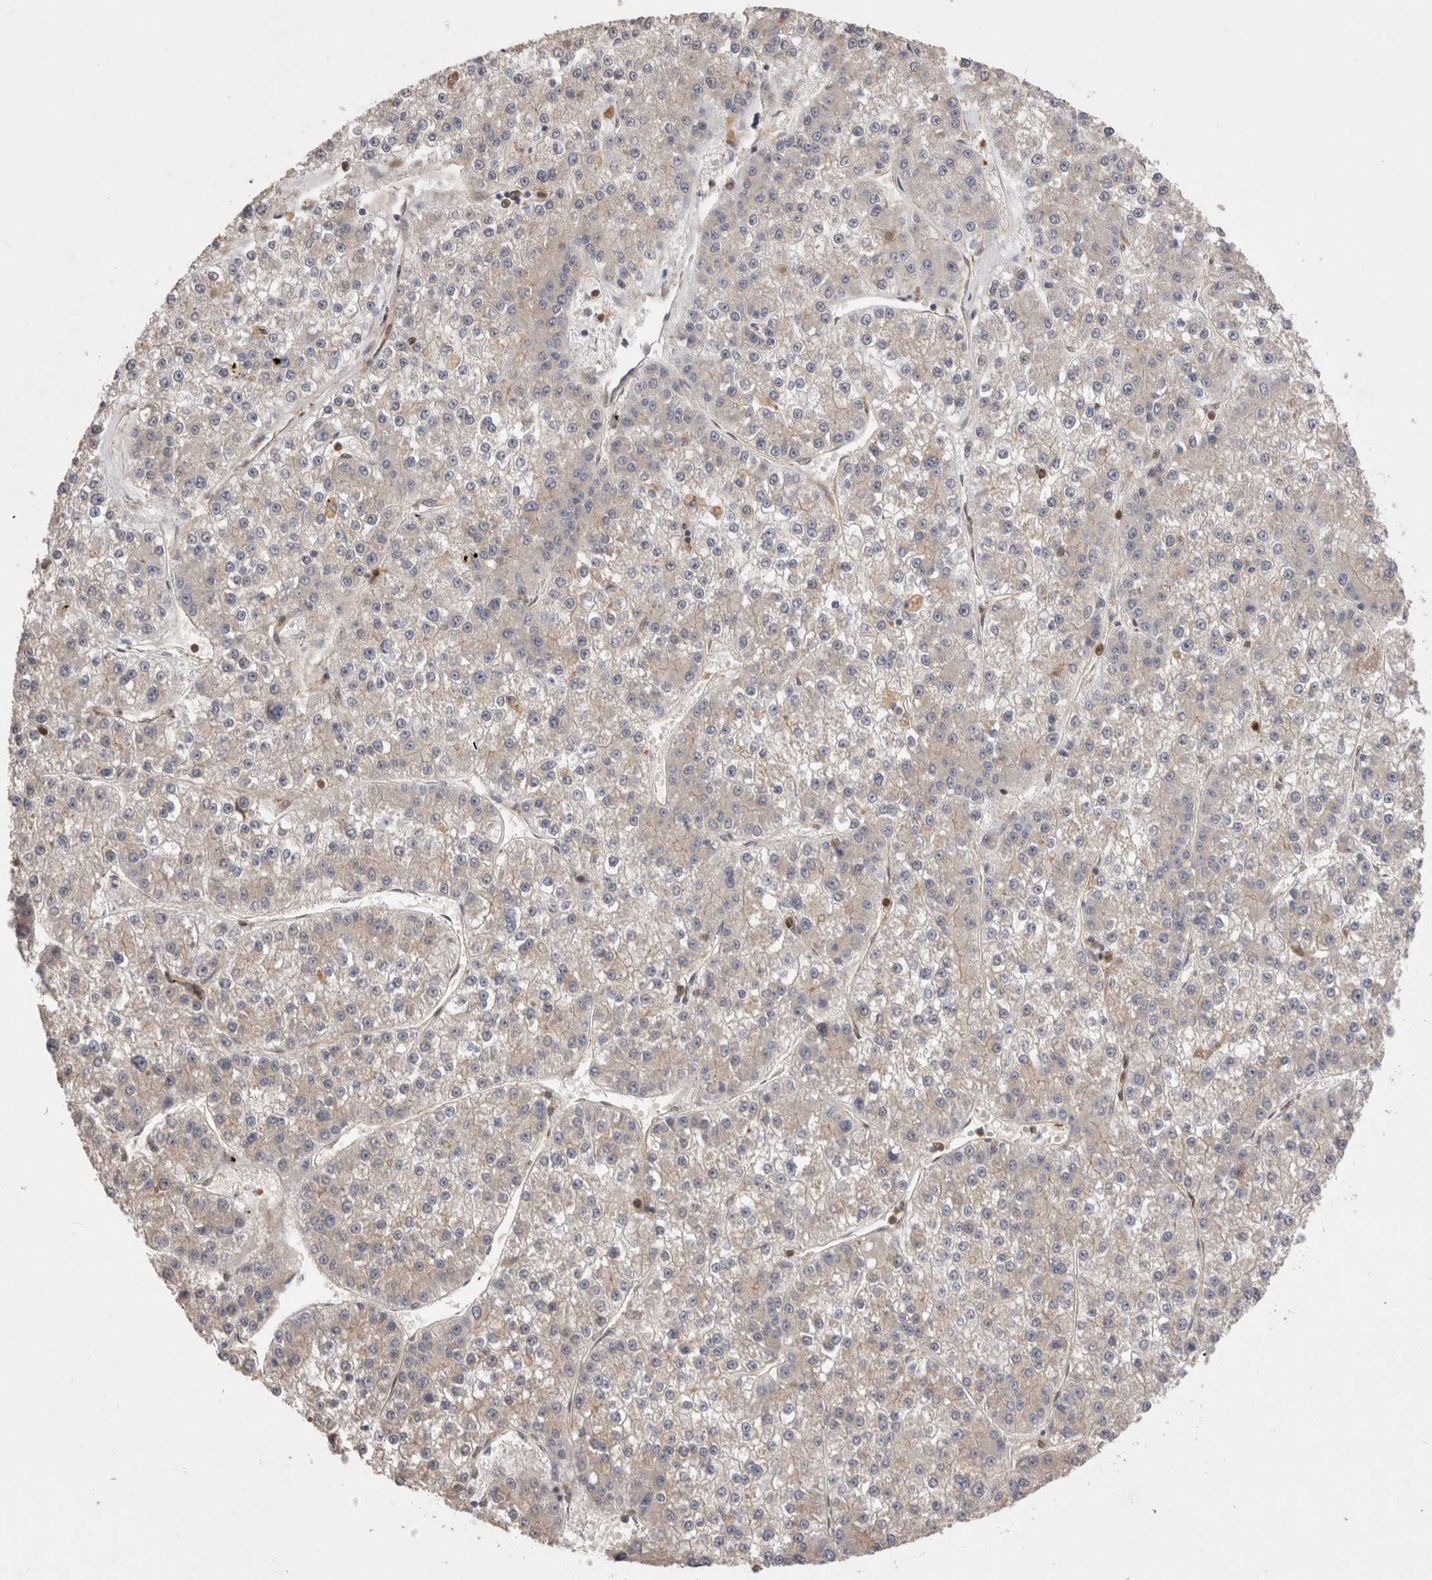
{"staining": {"intensity": "negative", "quantity": "none", "location": "none"}, "tissue": "liver cancer", "cell_type": "Tumor cells", "image_type": "cancer", "snomed": [{"axis": "morphology", "description": "Carcinoma, Hepatocellular, NOS"}, {"axis": "topography", "description": "Liver"}], "caption": "Tumor cells are negative for protein expression in human liver hepatocellular carcinoma.", "gene": "BNIP2", "patient": {"sex": "female", "age": 73}}